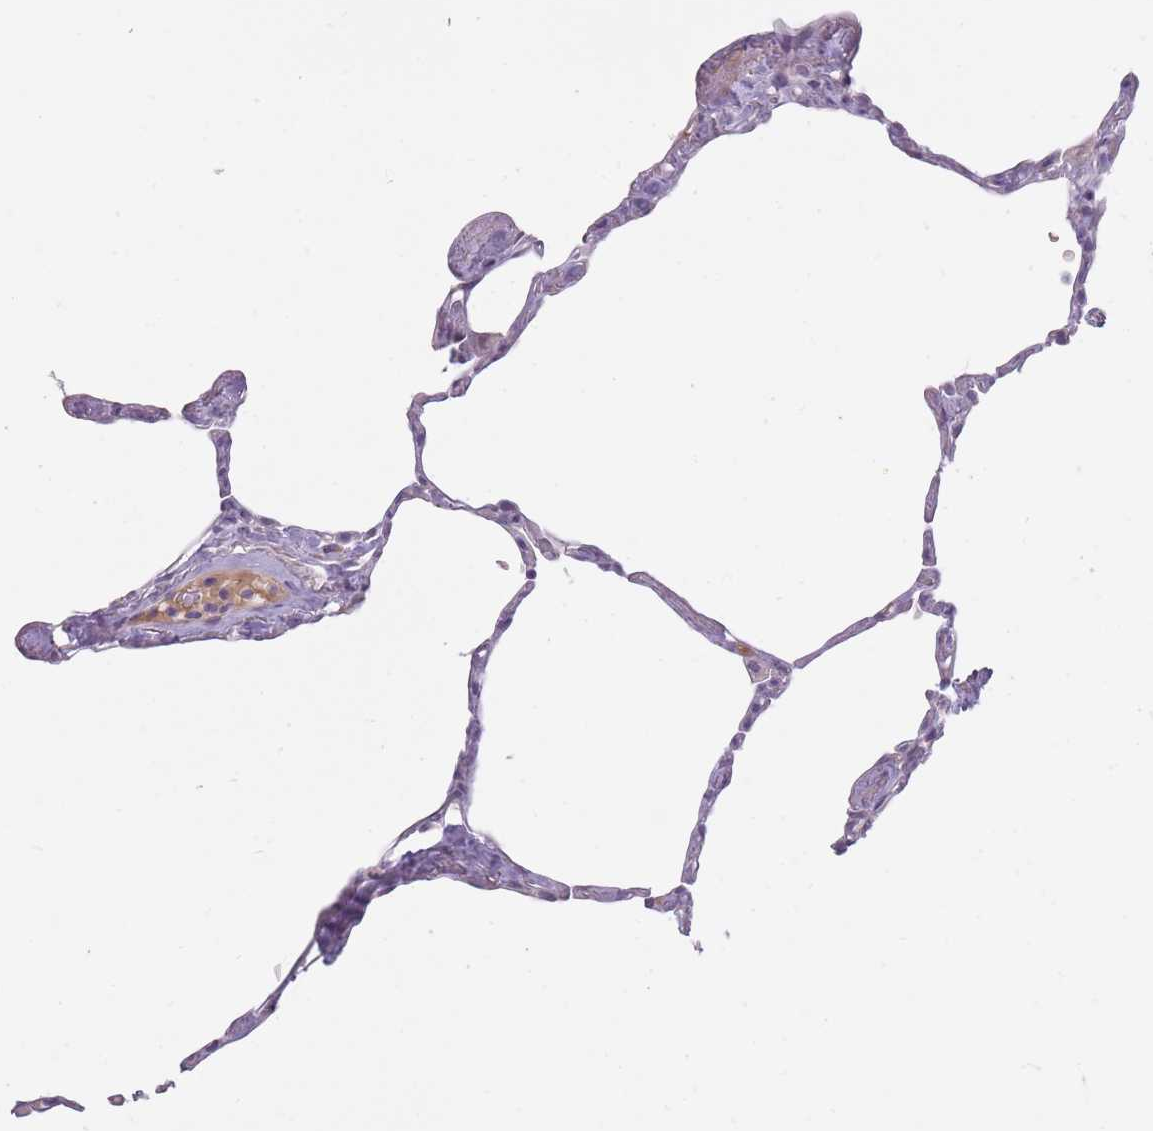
{"staining": {"intensity": "negative", "quantity": "none", "location": "none"}, "tissue": "lung", "cell_type": "Alveolar cells", "image_type": "normal", "snomed": [{"axis": "morphology", "description": "Normal tissue, NOS"}, {"axis": "topography", "description": "Lung"}], "caption": "This is a micrograph of IHC staining of benign lung, which shows no positivity in alveolar cells. (DAB (3,3'-diaminobenzidine) immunohistochemistry (IHC) visualized using brightfield microscopy, high magnification).", "gene": "PGRMC2", "patient": {"sex": "male", "age": 65}}